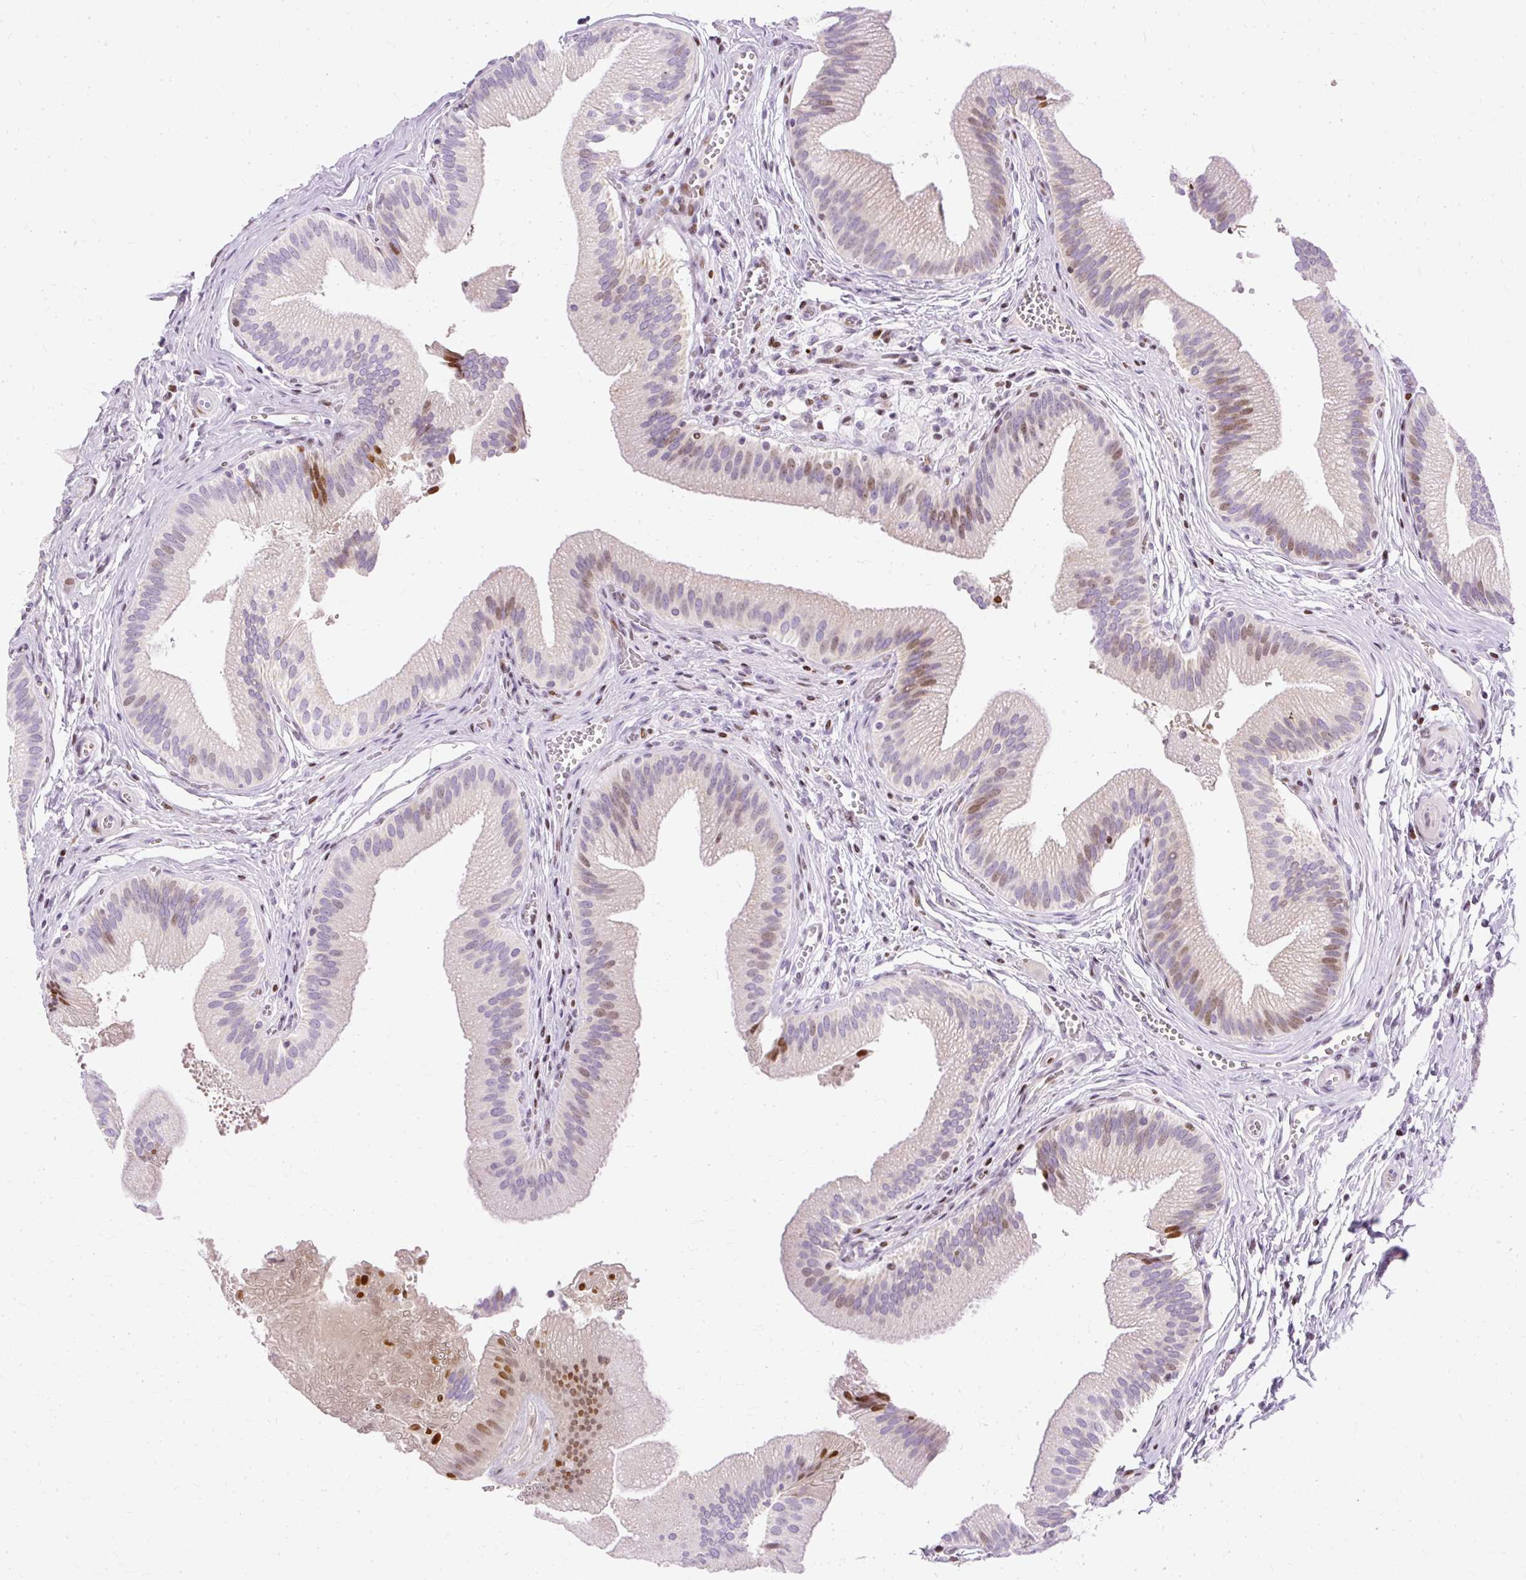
{"staining": {"intensity": "moderate", "quantity": "<25%", "location": "nuclear"}, "tissue": "gallbladder", "cell_type": "Glandular cells", "image_type": "normal", "snomed": [{"axis": "morphology", "description": "Normal tissue, NOS"}, {"axis": "topography", "description": "Gallbladder"}], "caption": "The micrograph displays immunohistochemical staining of normal gallbladder. There is moderate nuclear positivity is present in about <25% of glandular cells. (Stains: DAB (3,3'-diaminobenzidine) in brown, nuclei in blue, Microscopy: brightfield microscopy at high magnification).", "gene": "TMEM177", "patient": {"sex": "male", "age": 17}}